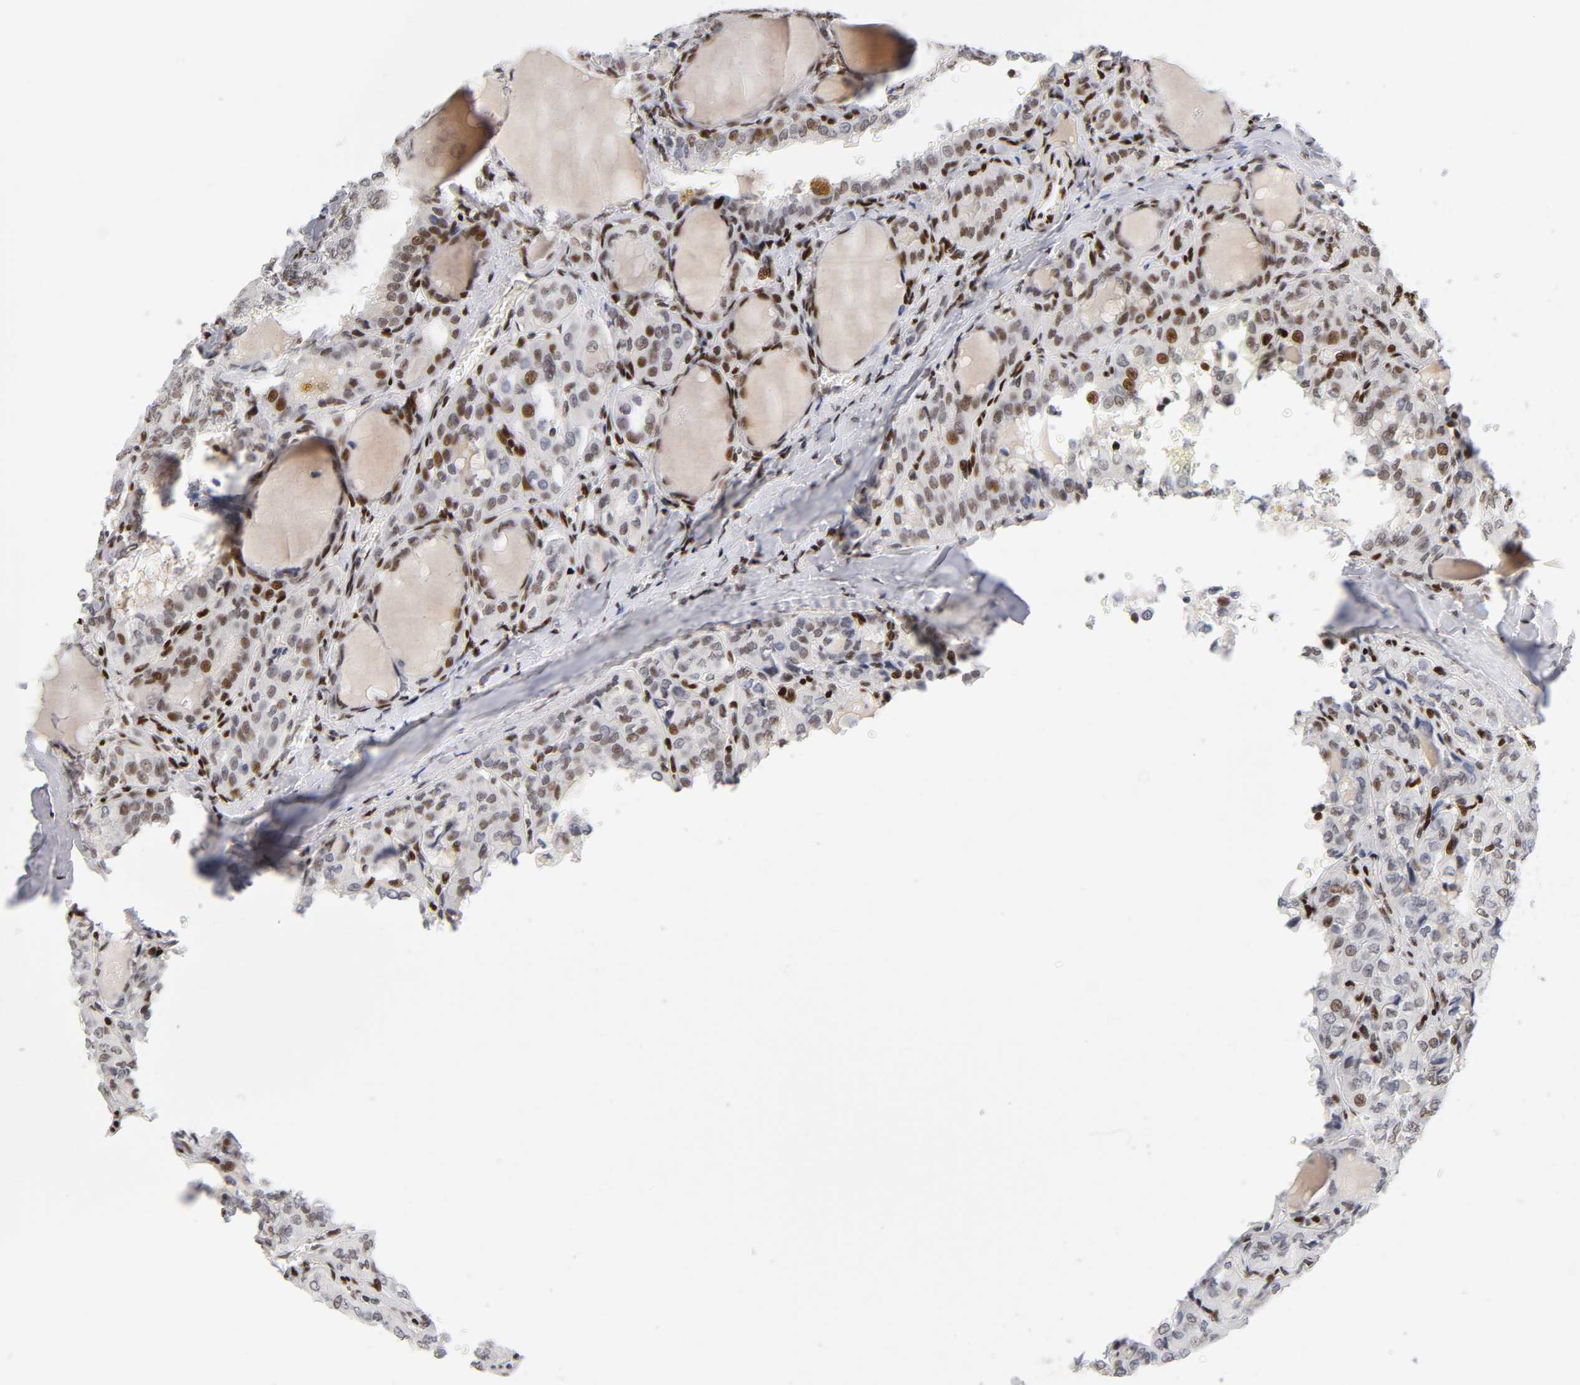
{"staining": {"intensity": "moderate", "quantity": ">75%", "location": "nuclear"}, "tissue": "thyroid cancer", "cell_type": "Tumor cells", "image_type": "cancer", "snomed": [{"axis": "morphology", "description": "Papillary adenocarcinoma, NOS"}, {"axis": "topography", "description": "Thyroid gland"}], "caption": "Immunohistochemistry (DAB) staining of thyroid papillary adenocarcinoma shows moderate nuclear protein expression in about >75% of tumor cells.", "gene": "SP3", "patient": {"sex": "male", "age": 20}}